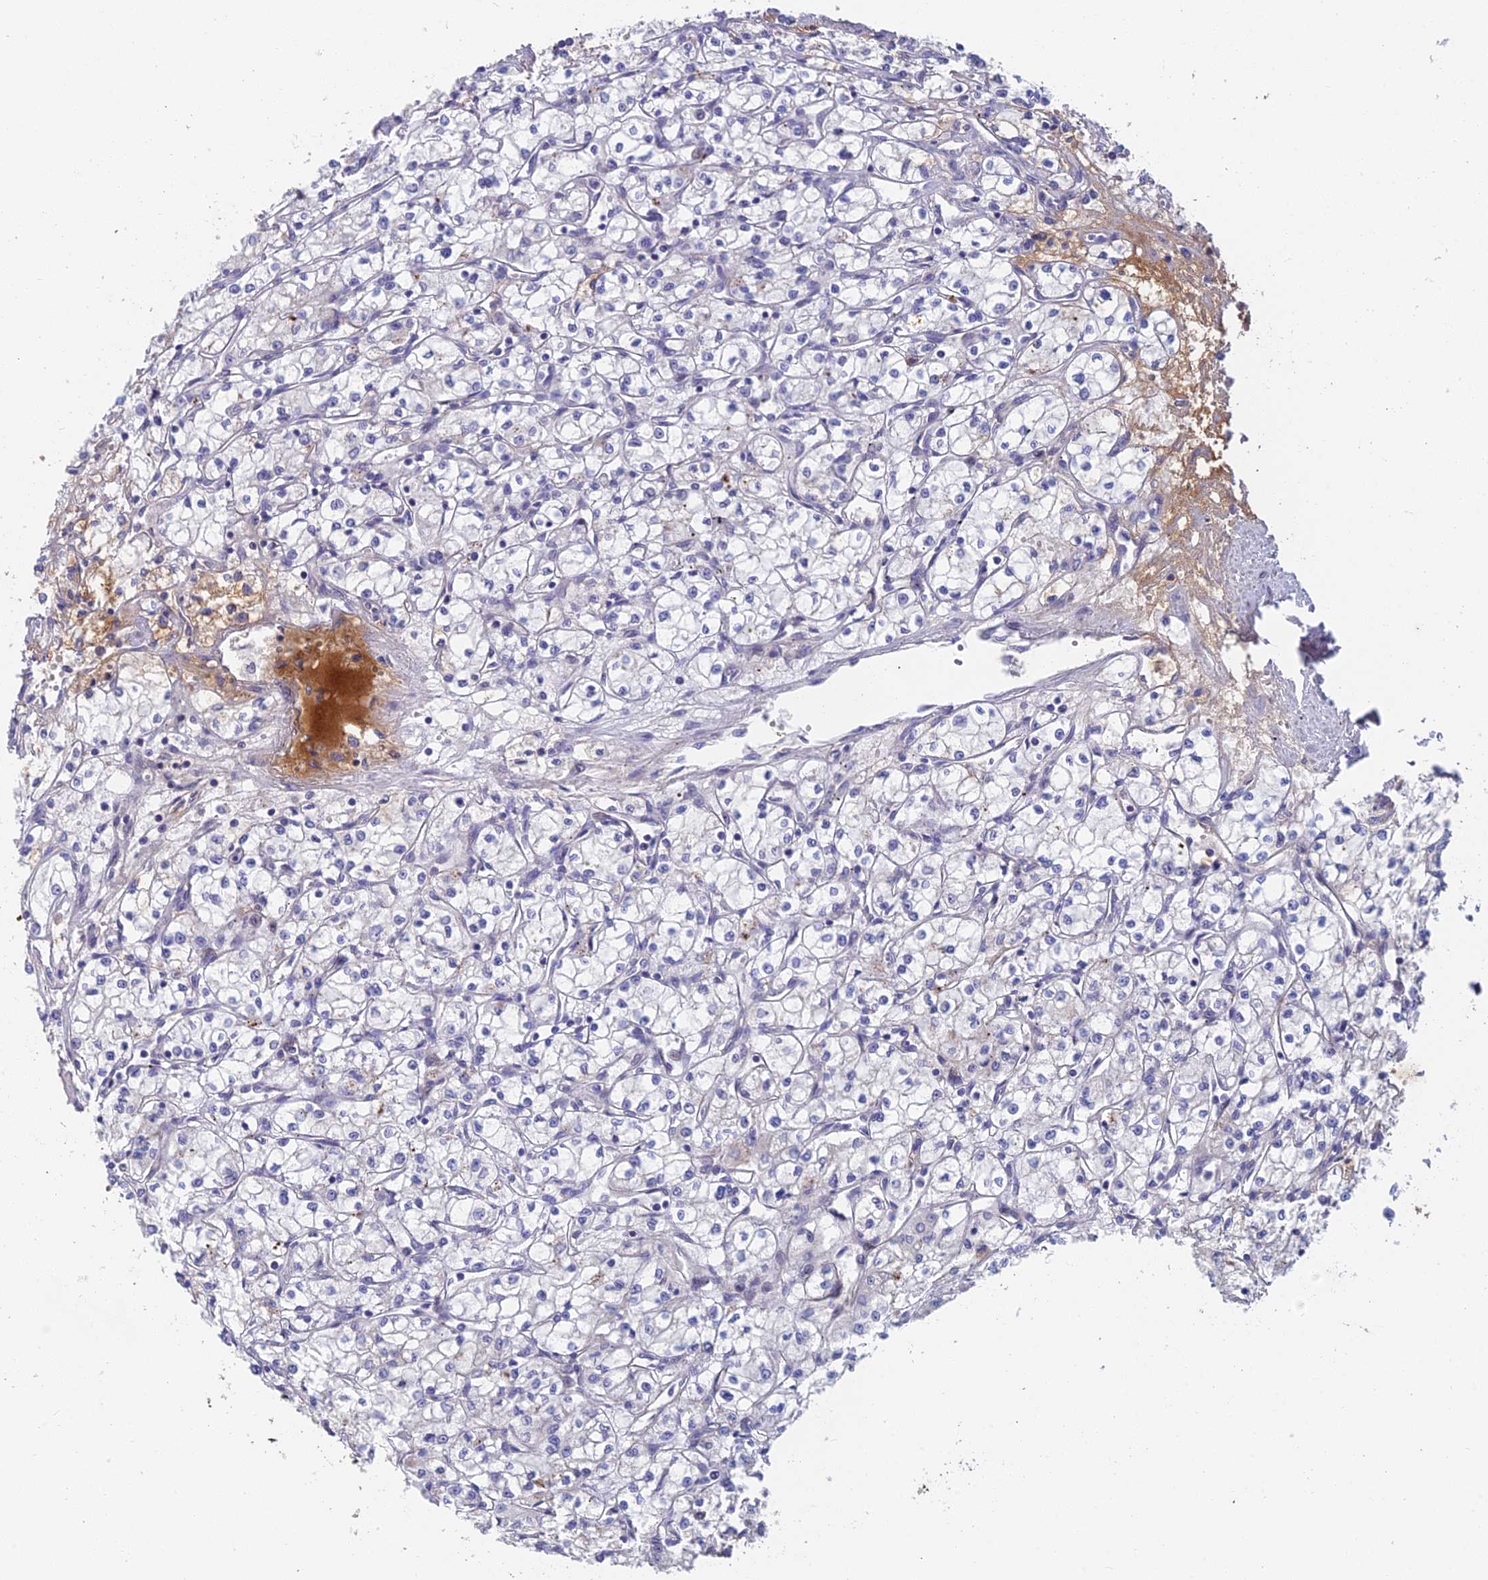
{"staining": {"intensity": "negative", "quantity": "none", "location": "none"}, "tissue": "renal cancer", "cell_type": "Tumor cells", "image_type": "cancer", "snomed": [{"axis": "morphology", "description": "Adenocarcinoma, NOS"}, {"axis": "topography", "description": "Kidney"}], "caption": "There is no significant positivity in tumor cells of renal cancer (adenocarcinoma).", "gene": "ADAMTS13", "patient": {"sex": "male", "age": 59}}